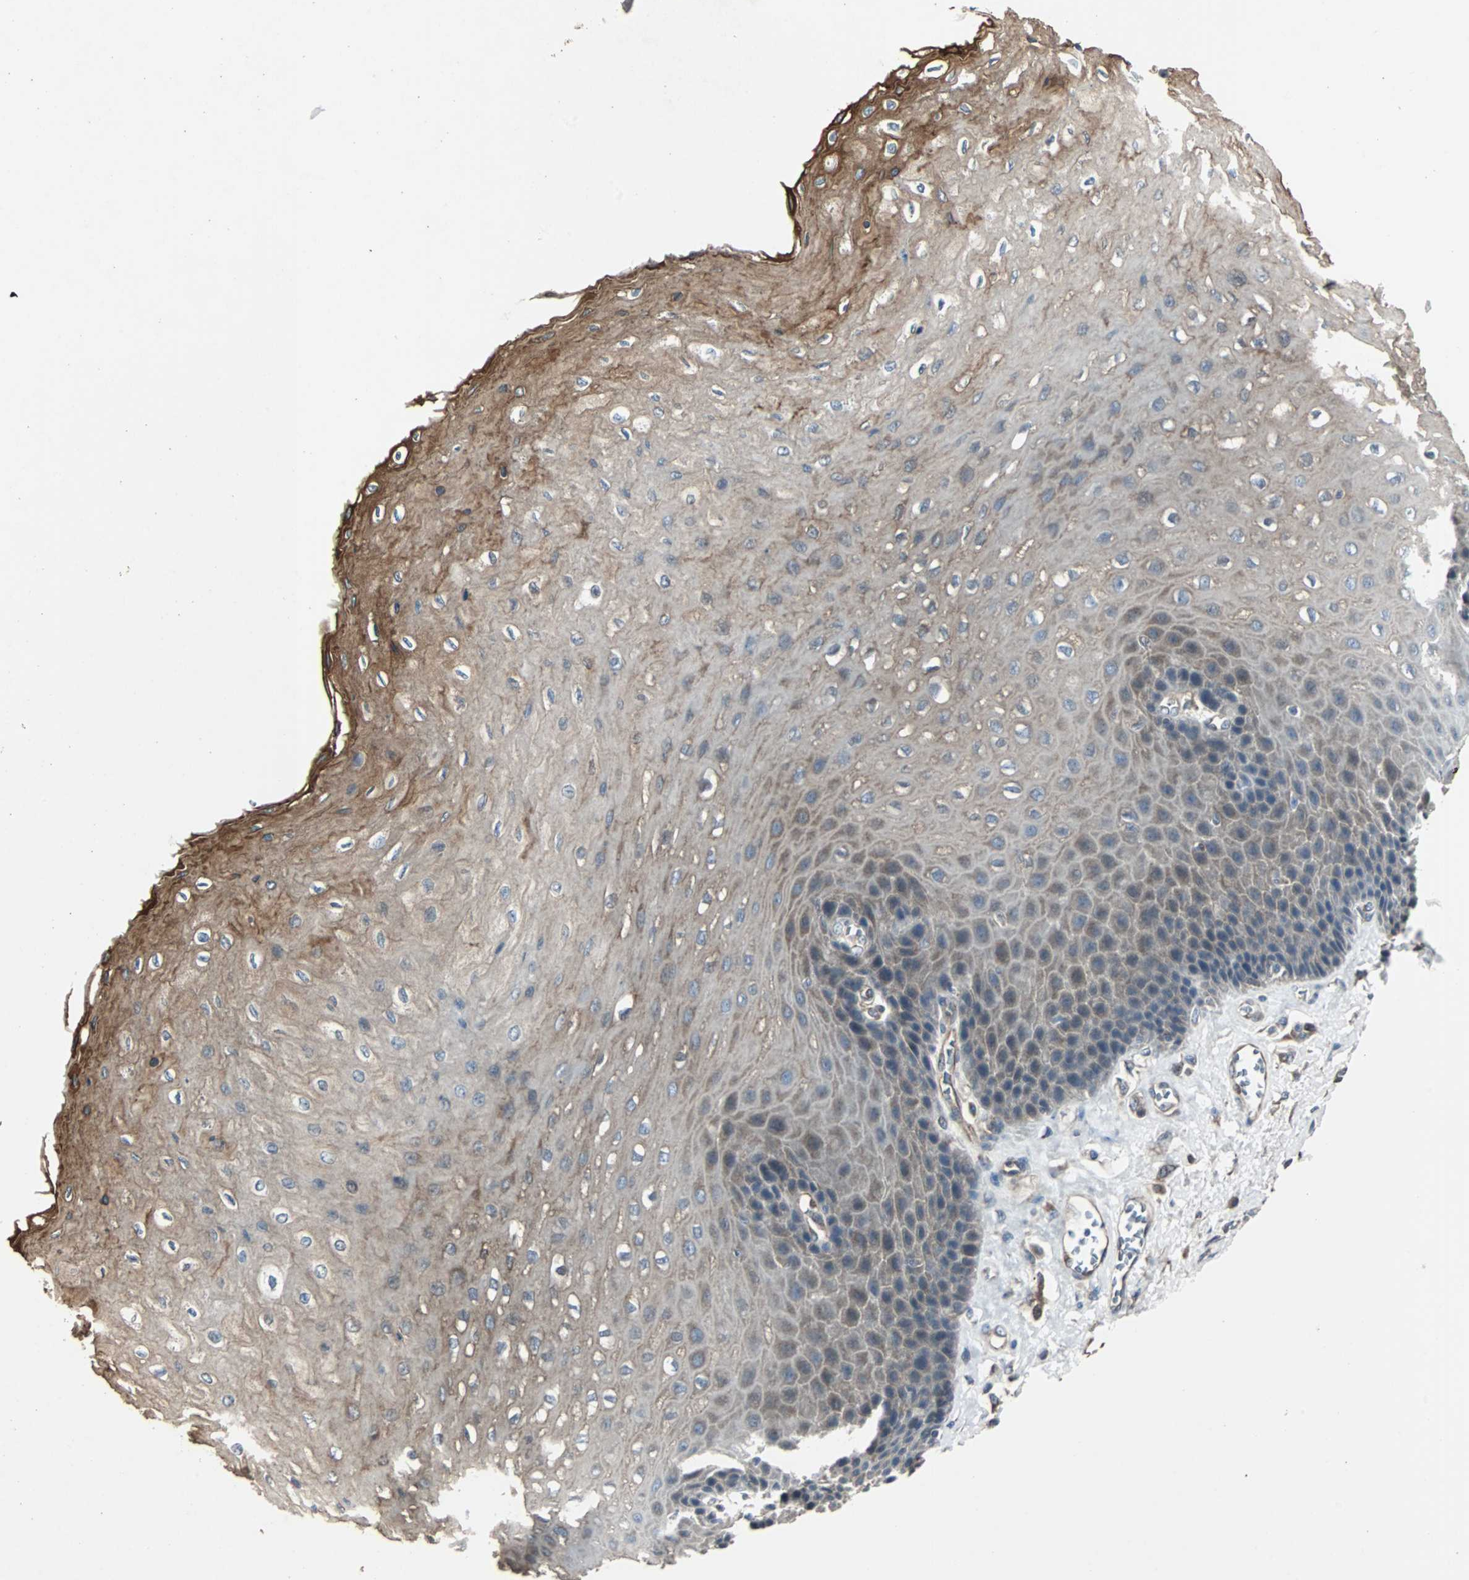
{"staining": {"intensity": "moderate", "quantity": "25%-75%", "location": "cytoplasmic/membranous"}, "tissue": "esophagus", "cell_type": "Squamous epithelial cells", "image_type": "normal", "snomed": [{"axis": "morphology", "description": "Normal tissue, NOS"}, {"axis": "topography", "description": "Esophagus"}], "caption": "Esophagus stained for a protein (brown) demonstrates moderate cytoplasmic/membranous positive expression in about 25%-75% of squamous epithelial cells.", "gene": "CHP1", "patient": {"sex": "female", "age": 72}}